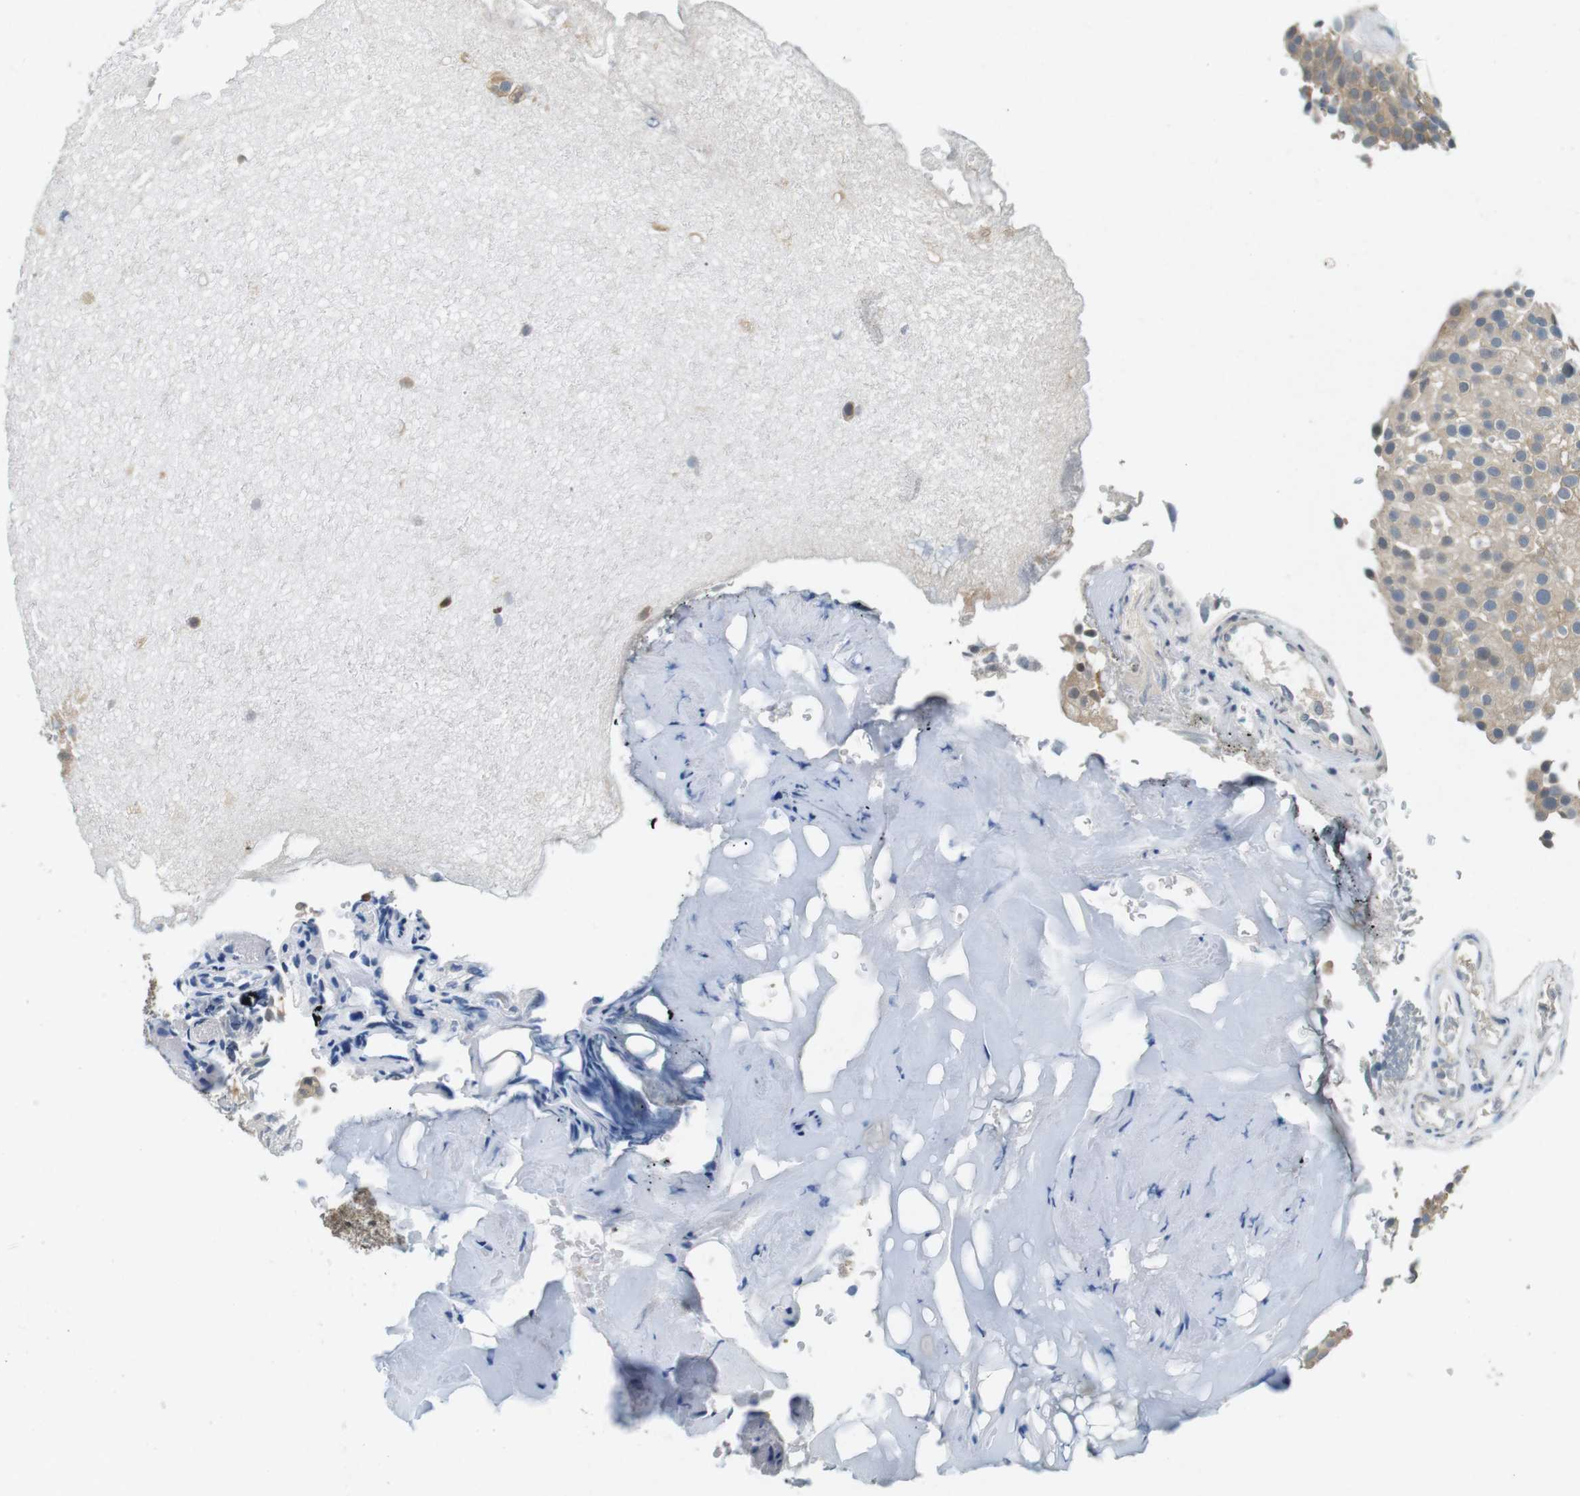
{"staining": {"intensity": "weak", "quantity": "25%-75%", "location": "cytoplasmic/membranous"}, "tissue": "urothelial cancer", "cell_type": "Tumor cells", "image_type": "cancer", "snomed": [{"axis": "morphology", "description": "Urothelial carcinoma, Low grade"}, {"axis": "topography", "description": "Urinary bladder"}], "caption": "Approximately 25%-75% of tumor cells in human urothelial carcinoma (low-grade) demonstrate weak cytoplasmic/membranous protein positivity as visualized by brown immunohistochemical staining.", "gene": "CDK14", "patient": {"sex": "male", "age": 78}}